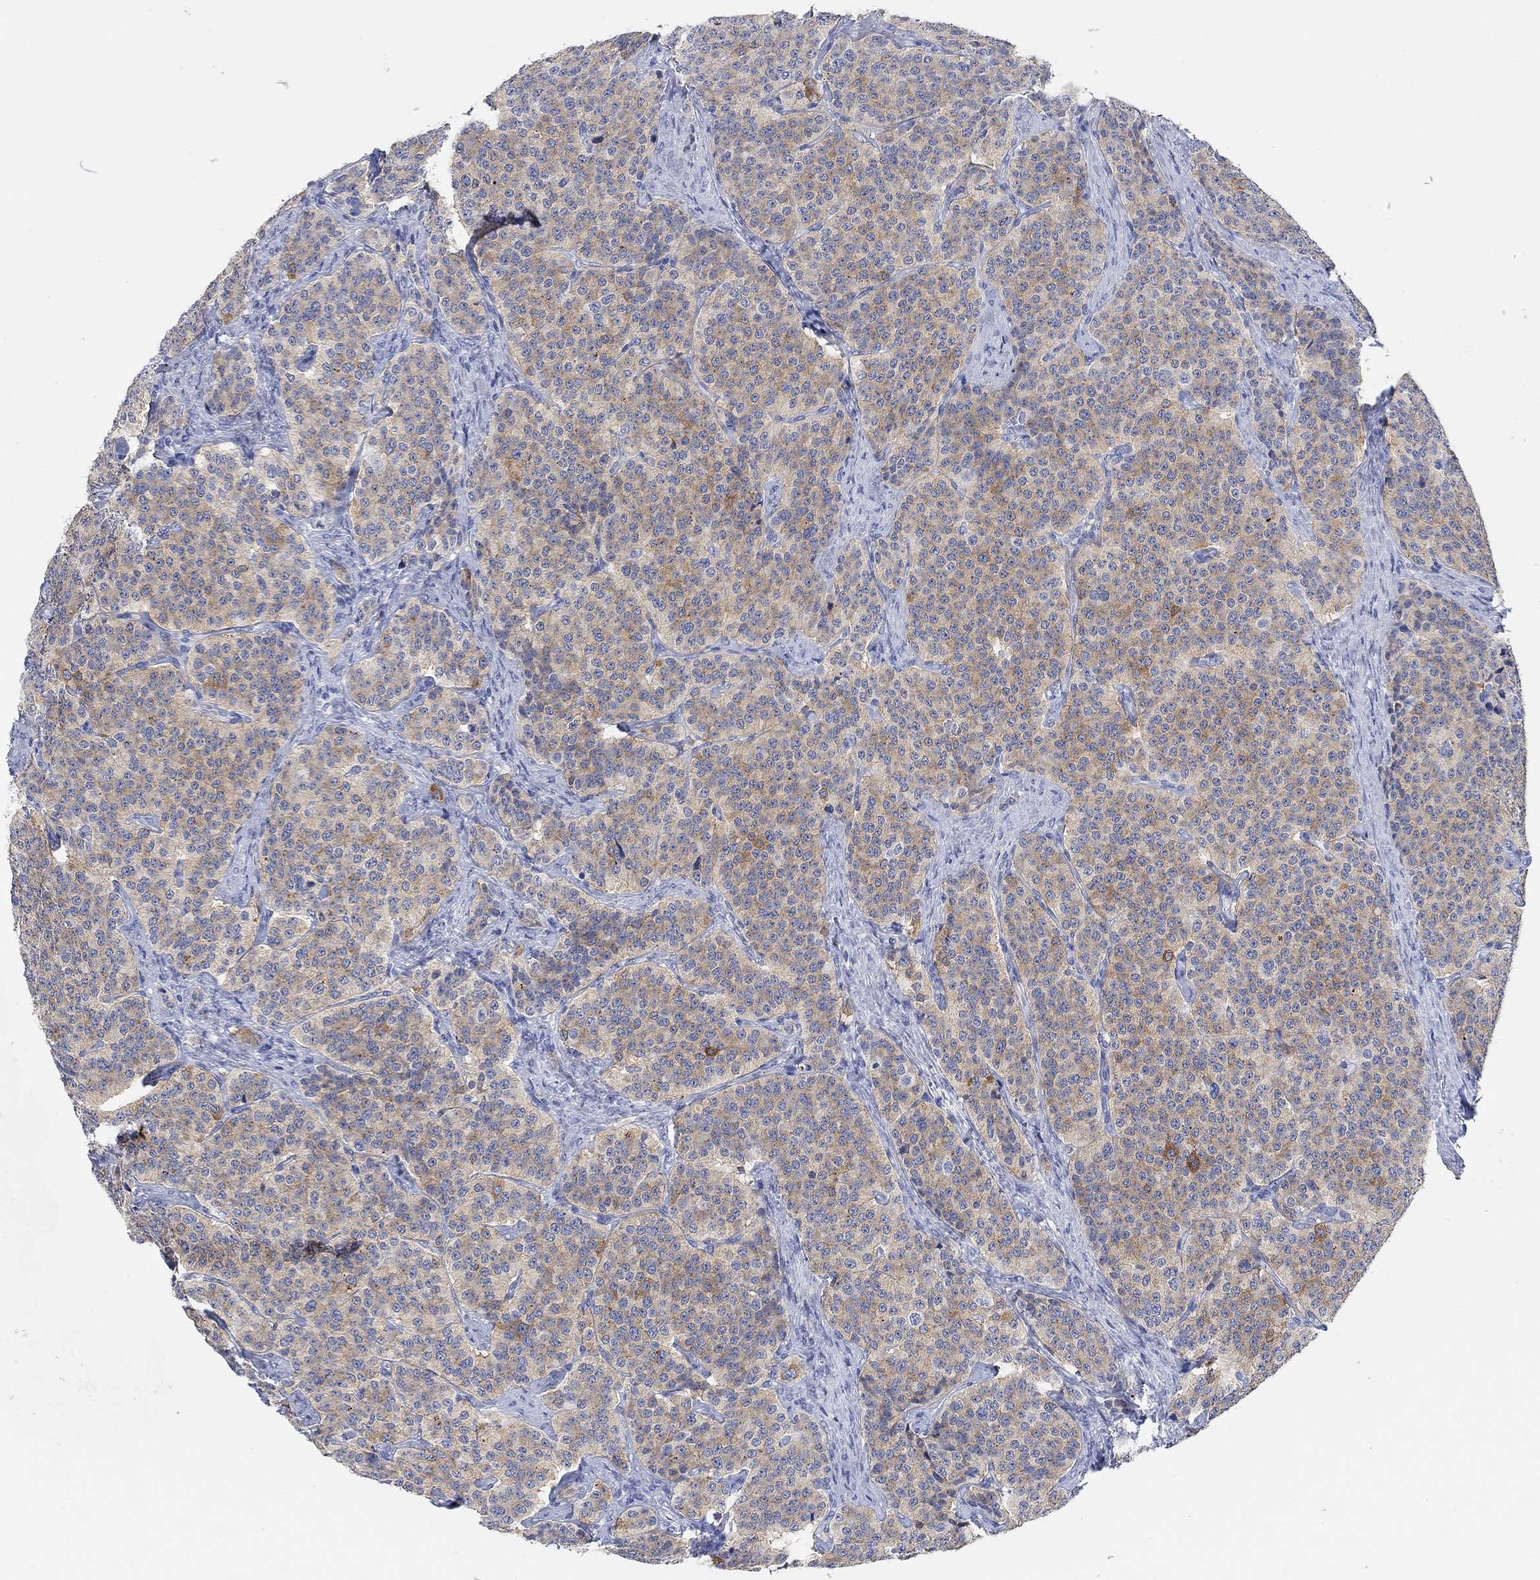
{"staining": {"intensity": "moderate", "quantity": "<25%", "location": "cytoplasmic/membranous"}, "tissue": "carcinoid", "cell_type": "Tumor cells", "image_type": "cancer", "snomed": [{"axis": "morphology", "description": "Carcinoid, malignant, NOS"}, {"axis": "topography", "description": "Small intestine"}], "caption": "Immunohistochemical staining of carcinoid (malignant) reveals moderate cytoplasmic/membranous protein expression in about <25% of tumor cells.", "gene": "VAT1L", "patient": {"sex": "female", "age": 58}}